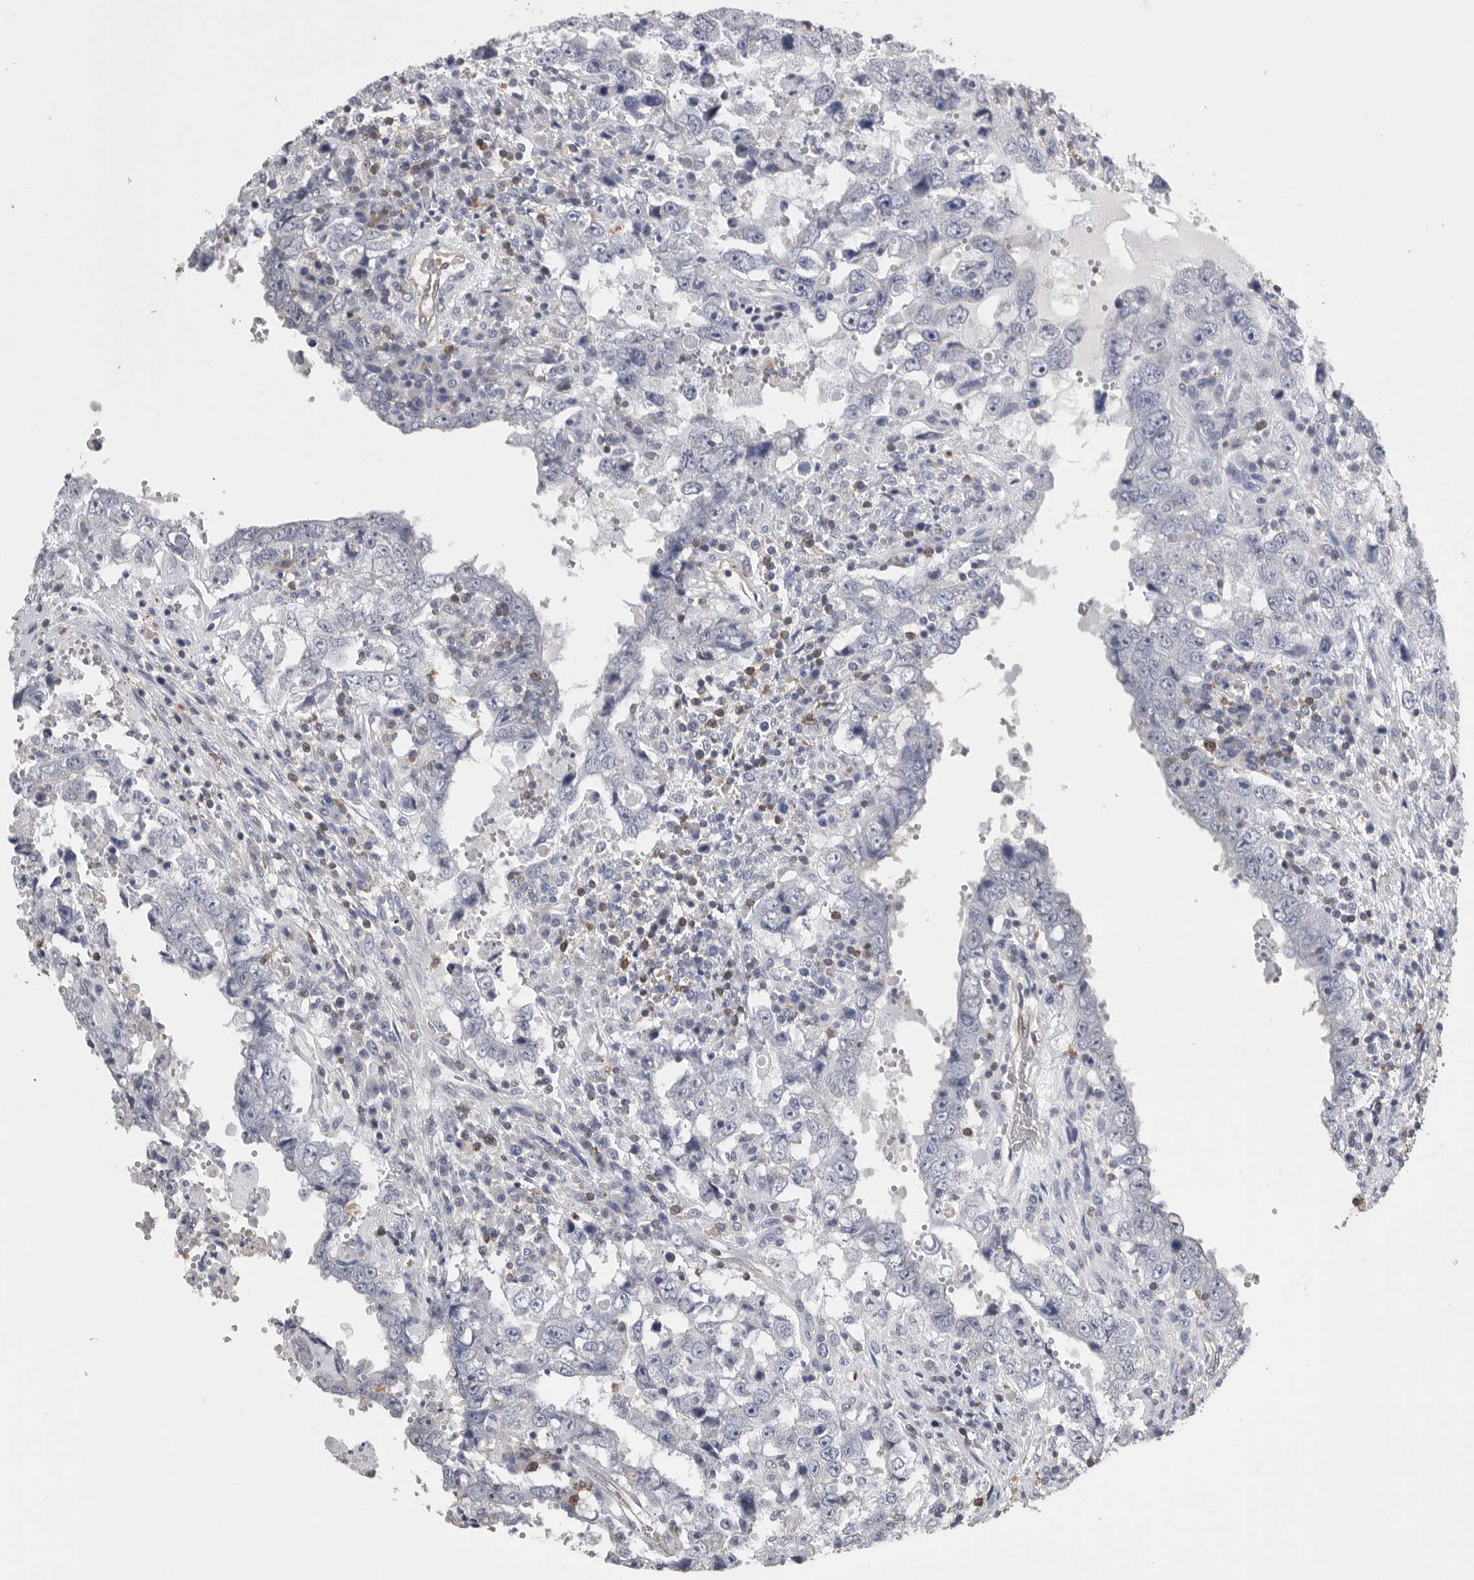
{"staining": {"intensity": "negative", "quantity": "none", "location": "none"}, "tissue": "testis cancer", "cell_type": "Tumor cells", "image_type": "cancer", "snomed": [{"axis": "morphology", "description": "Carcinoma, Embryonal, NOS"}, {"axis": "topography", "description": "Testis"}], "caption": "DAB immunohistochemical staining of testis cancer (embryonal carcinoma) exhibits no significant staining in tumor cells. (DAB (3,3'-diaminobenzidine) IHC visualized using brightfield microscopy, high magnification).", "gene": "PDCD4", "patient": {"sex": "male", "age": 26}}